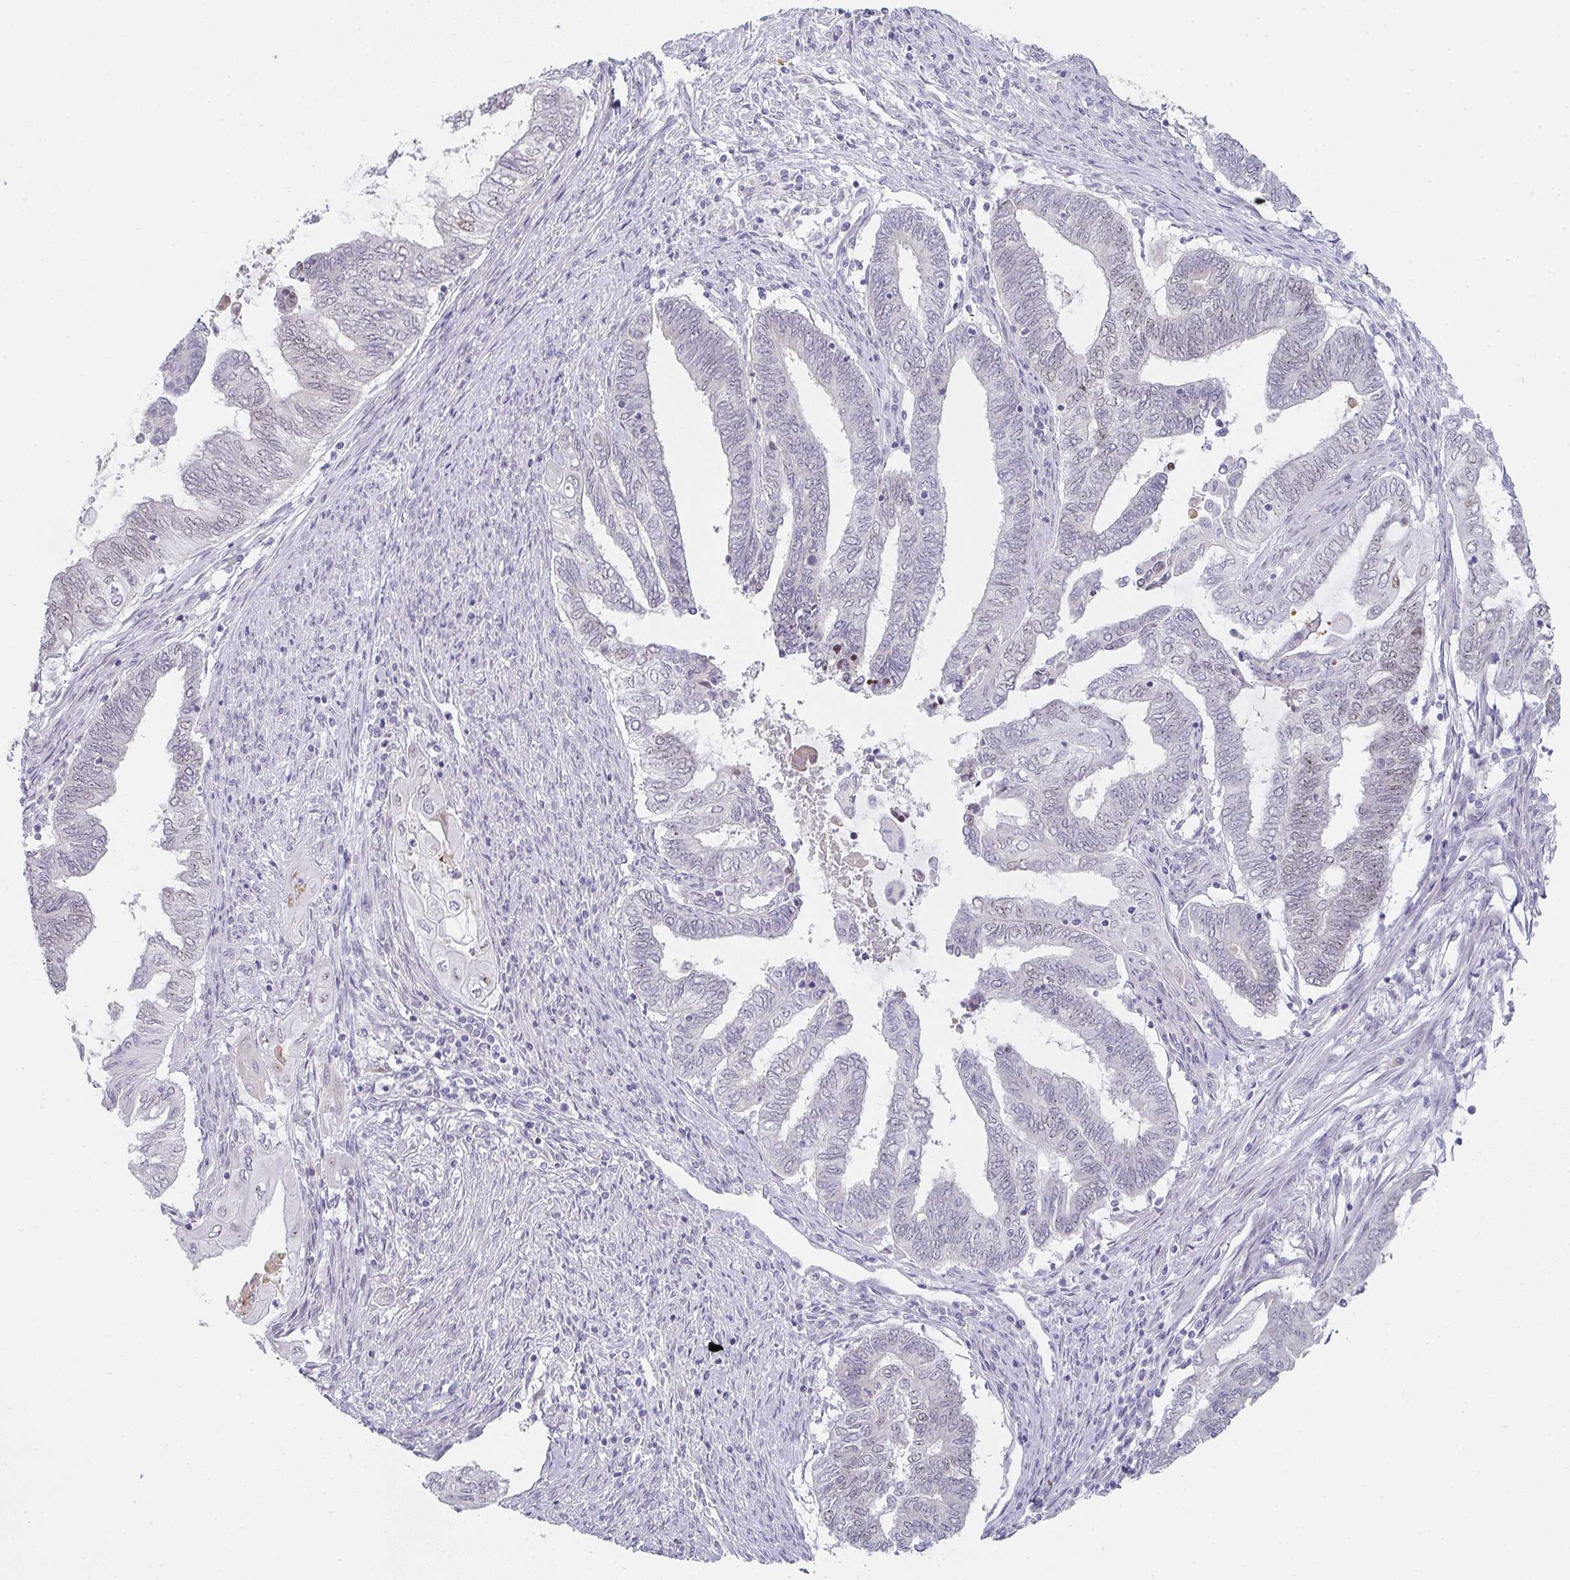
{"staining": {"intensity": "negative", "quantity": "none", "location": "none"}, "tissue": "endometrial cancer", "cell_type": "Tumor cells", "image_type": "cancer", "snomed": [{"axis": "morphology", "description": "Adenocarcinoma, NOS"}, {"axis": "topography", "description": "Uterus"}, {"axis": "topography", "description": "Endometrium"}], "caption": "DAB (3,3'-diaminobenzidine) immunohistochemical staining of endometrial cancer (adenocarcinoma) displays no significant staining in tumor cells.", "gene": "POU2AF2", "patient": {"sex": "female", "age": 70}}